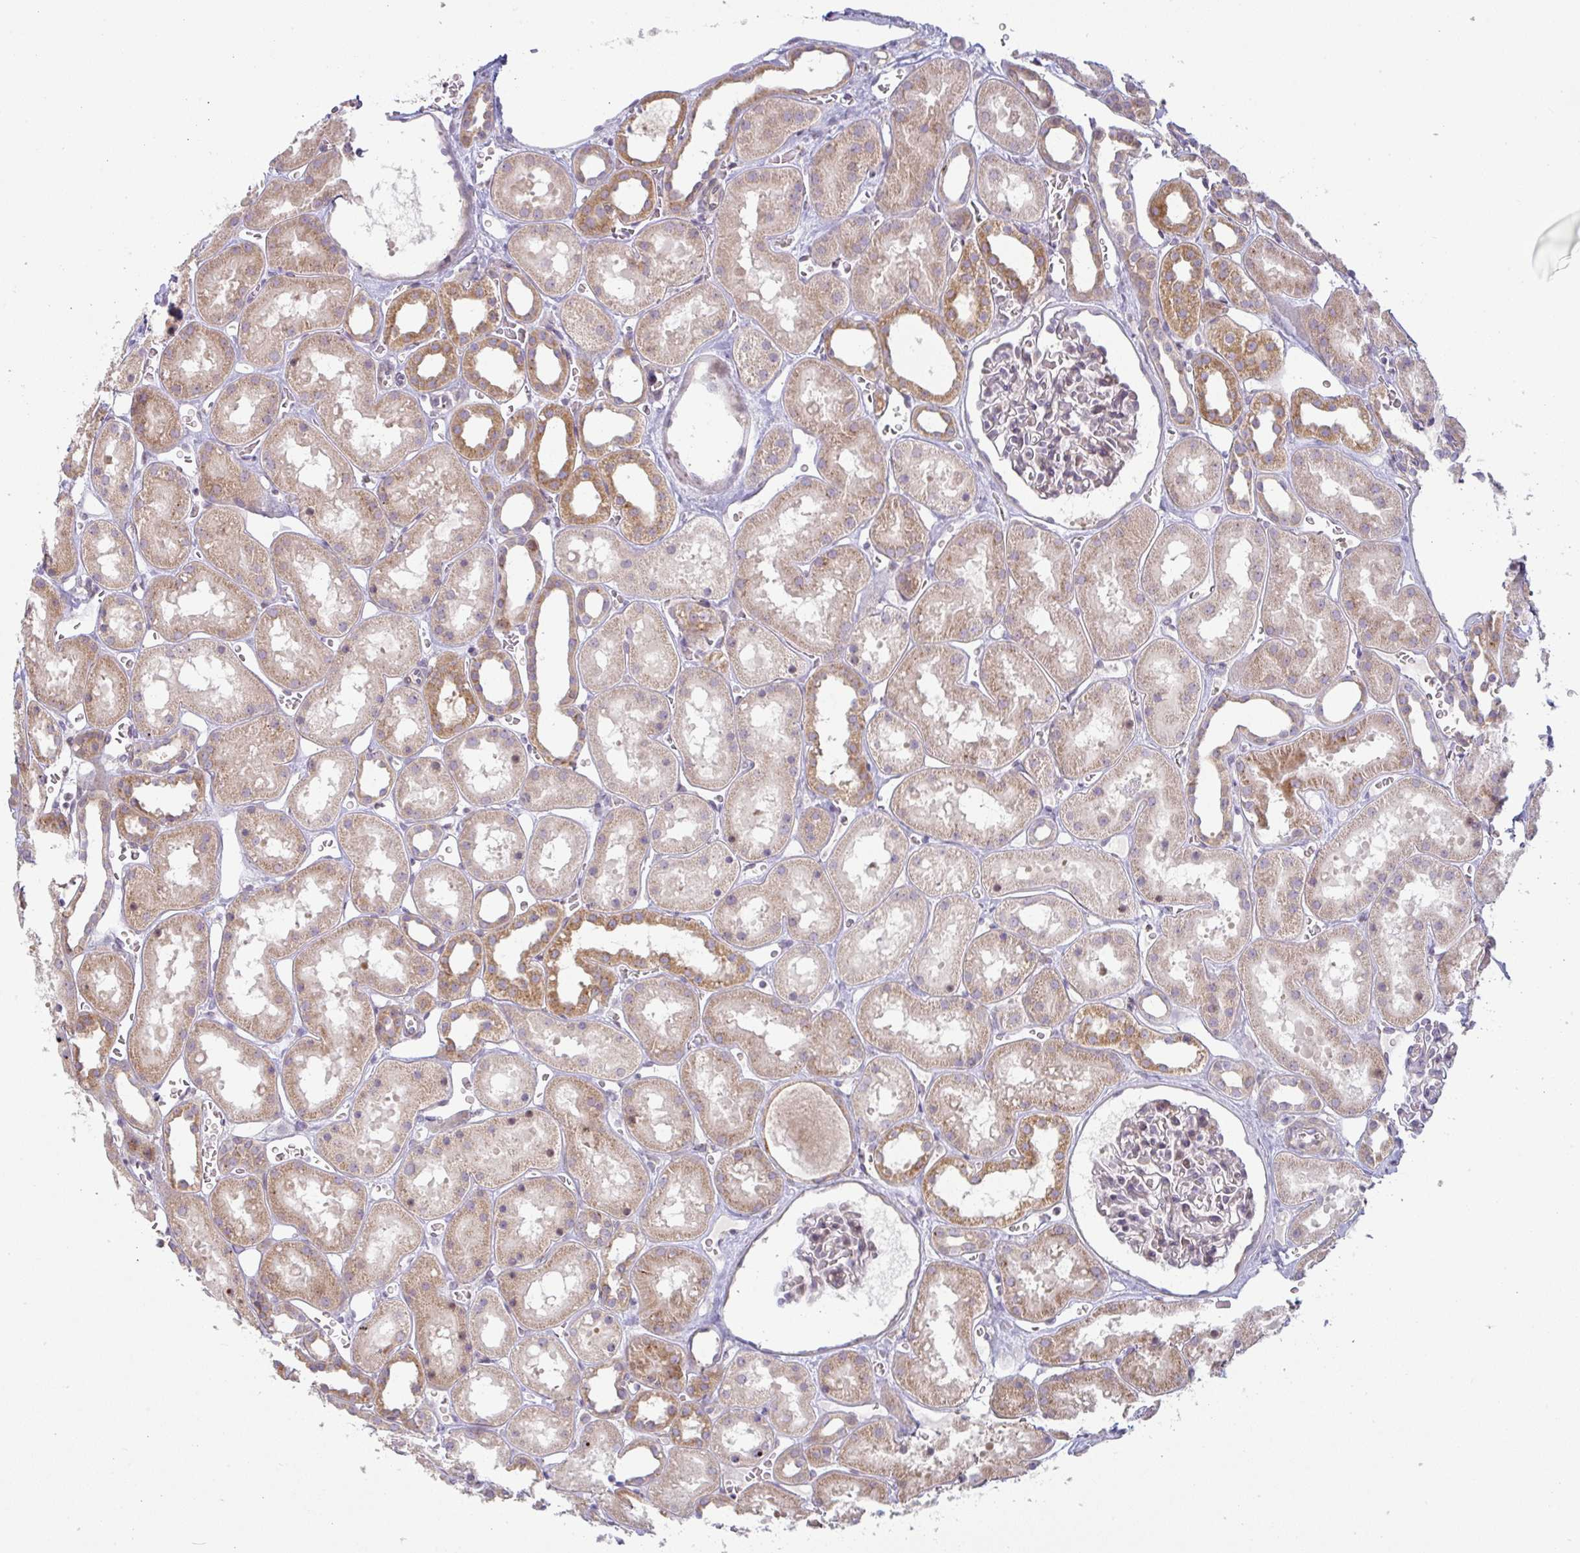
{"staining": {"intensity": "weak", "quantity": "25%-75%", "location": "cytoplasmic/membranous"}, "tissue": "kidney", "cell_type": "Cells in glomeruli", "image_type": "normal", "snomed": [{"axis": "morphology", "description": "Normal tissue, NOS"}, {"axis": "topography", "description": "Kidney"}], "caption": "Immunohistochemistry (IHC) of unremarkable human kidney displays low levels of weak cytoplasmic/membranous staining in about 25%-75% of cells in glomeruli.", "gene": "MOB1A", "patient": {"sex": "female", "age": 41}}